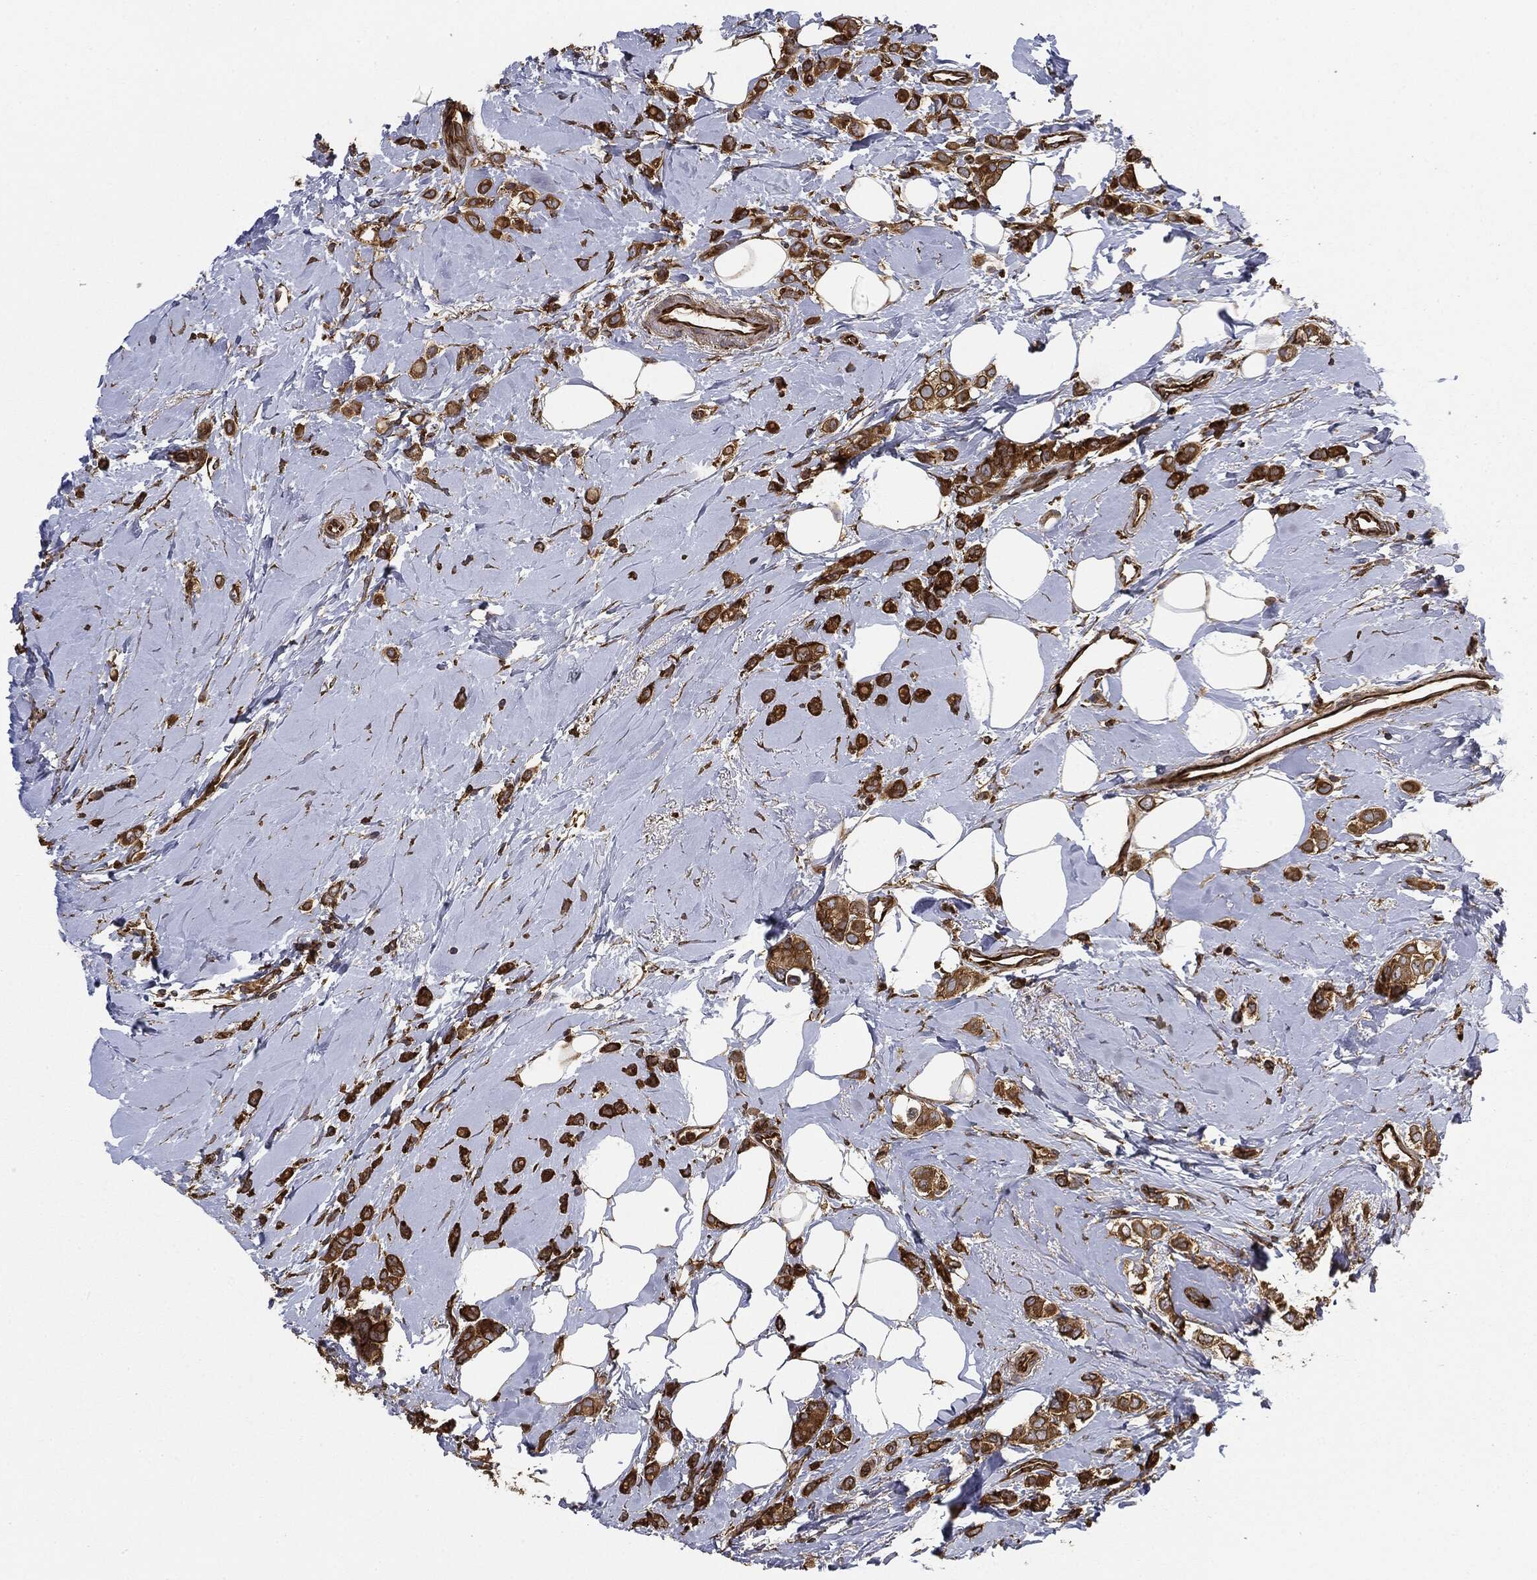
{"staining": {"intensity": "strong", "quantity": ">75%", "location": "cytoplasmic/membranous"}, "tissue": "breast cancer", "cell_type": "Tumor cells", "image_type": "cancer", "snomed": [{"axis": "morphology", "description": "Lobular carcinoma"}, {"axis": "topography", "description": "Breast"}], "caption": "Strong cytoplasmic/membranous protein expression is seen in approximately >75% of tumor cells in breast lobular carcinoma. (Stains: DAB in brown, nuclei in blue, Microscopy: brightfield microscopy at high magnification).", "gene": "EIF2AK2", "patient": {"sex": "female", "age": 66}}